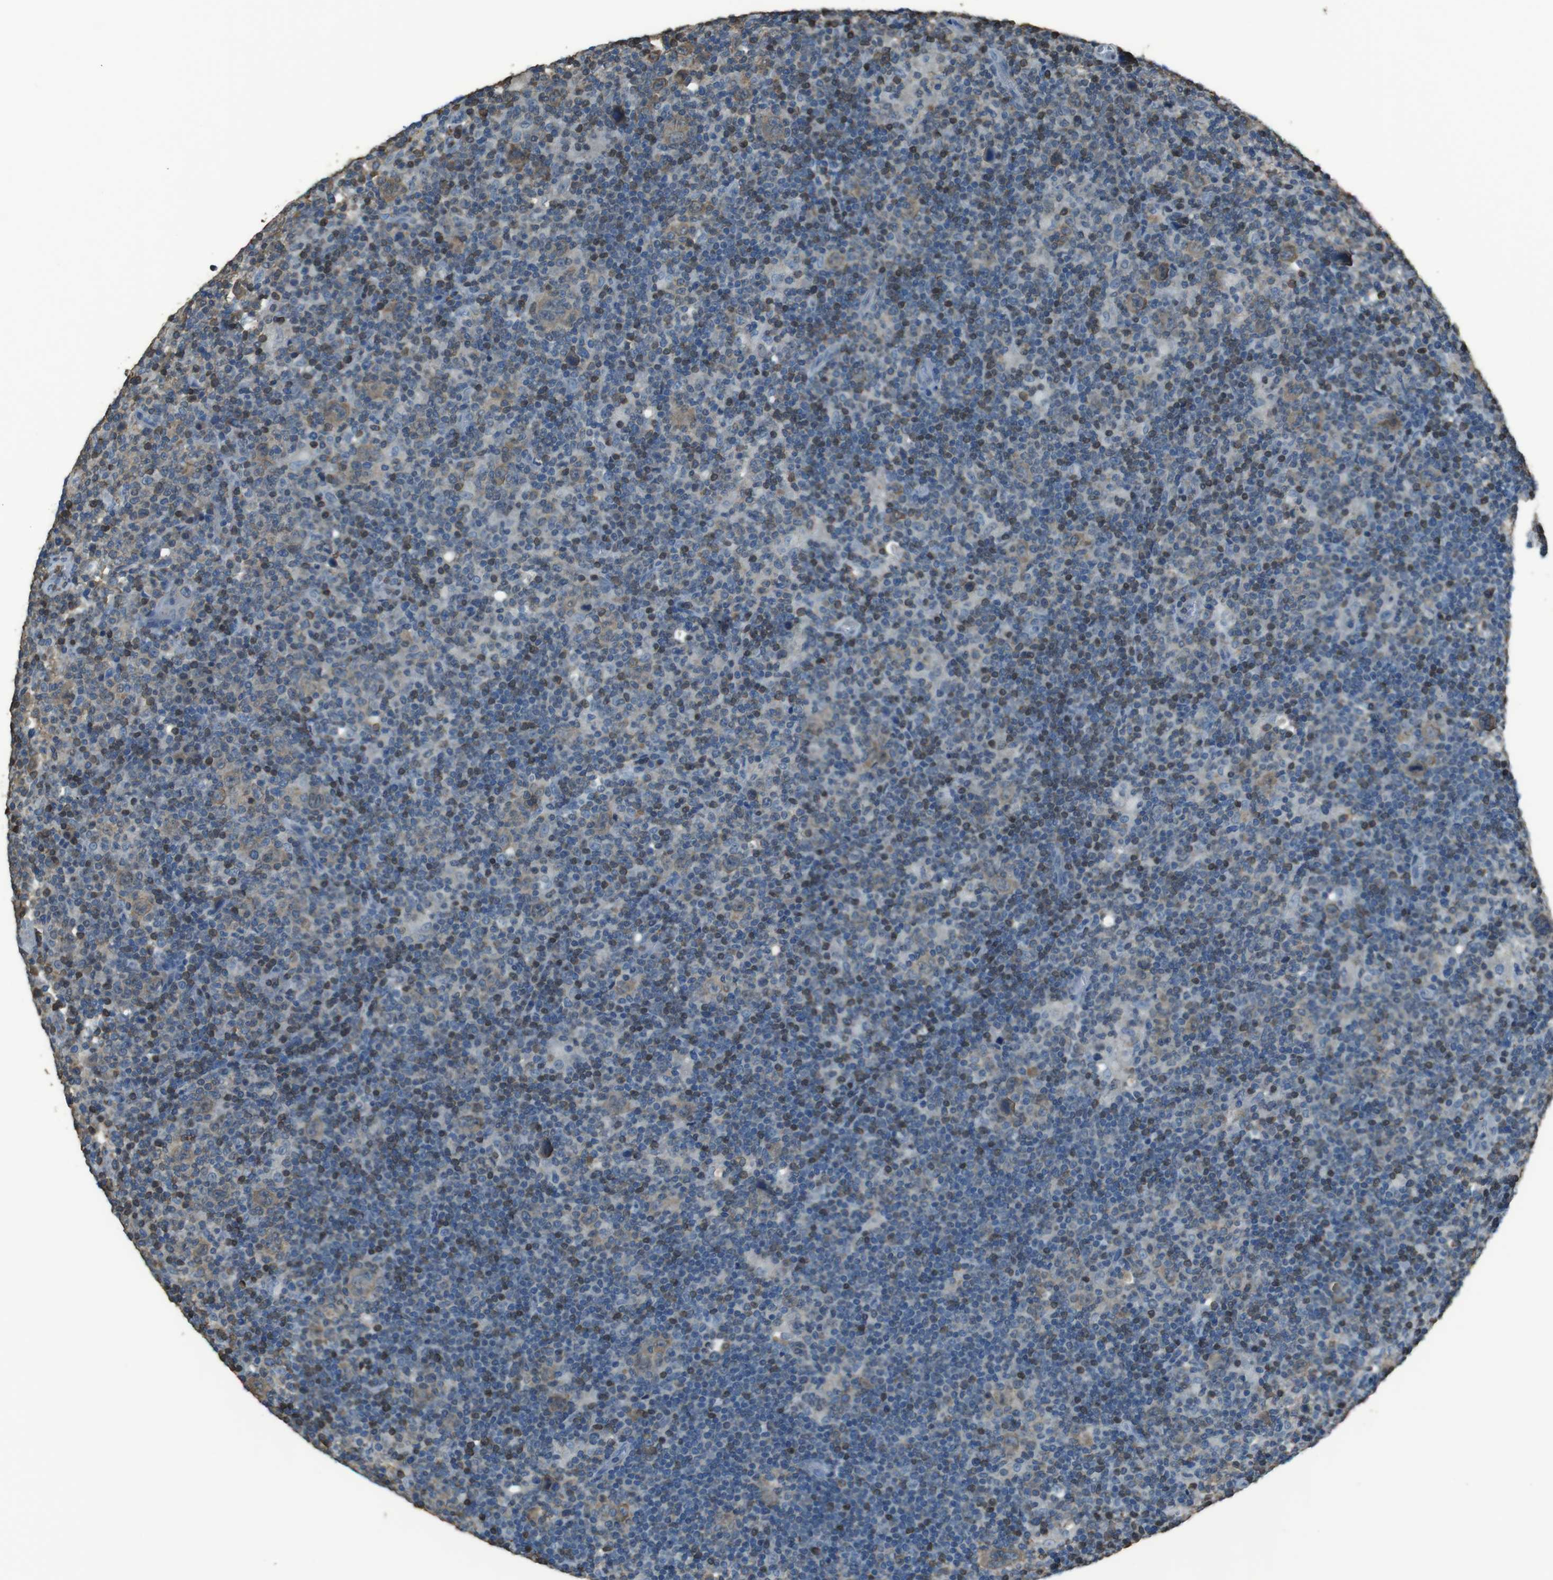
{"staining": {"intensity": "weak", "quantity": ">75%", "location": "cytoplasmic/membranous"}, "tissue": "lymphoma", "cell_type": "Tumor cells", "image_type": "cancer", "snomed": [{"axis": "morphology", "description": "Hodgkin's disease, NOS"}, {"axis": "topography", "description": "Lymph node"}], "caption": "Protein expression analysis of lymphoma shows weak cytoplasmic/membranous staining in approximately >75% of tumor cells. The protein of interest is stained brown, and the nuclei are stained in blue (DAB IHC with brightfield microscopy, high magnification).", "gene": "TWSG1", "patient": {"sex": "female", "age": 57}}